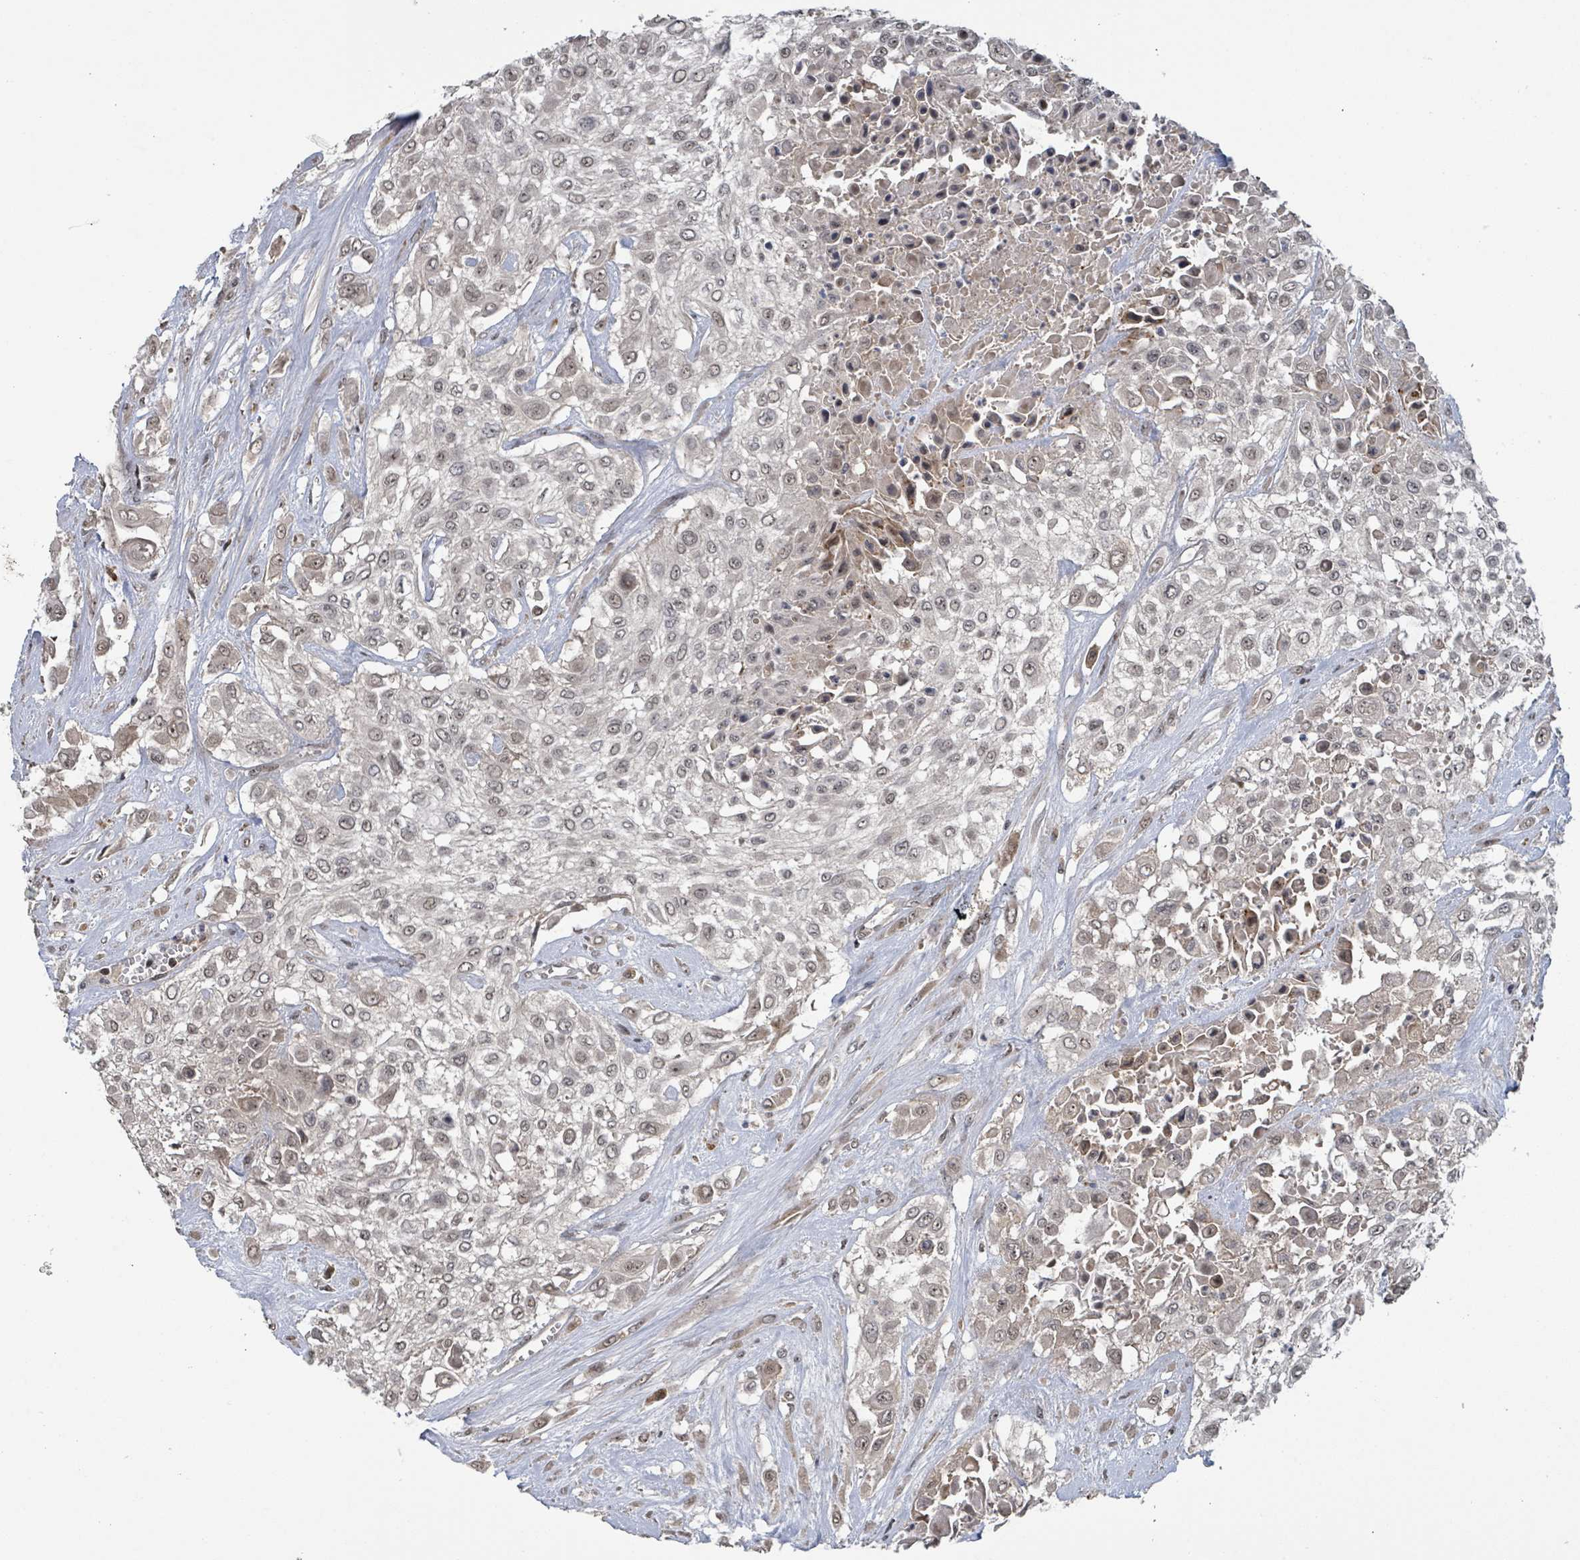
{"staining": {"intensity": "weak", "quantity": ">75%", "location": "nuclear"}, "tissue": "urothelial cancer", "cell_type": "Tumor cells", "image_type": "cancer", "snomed": [{"axis": "morphology", "description": "Urothelial carcinoma, High grade"}, {"axis": "topography", "description": "Urinary bladder"}], "caption": "A low amount of weak nuclear staining is appreciated in about >75% of tumor cells in urothelial carcinoma (high-grade) tissue.", "gene": "ZBTB14", "patient": {"sex": "male", "age": 57}}